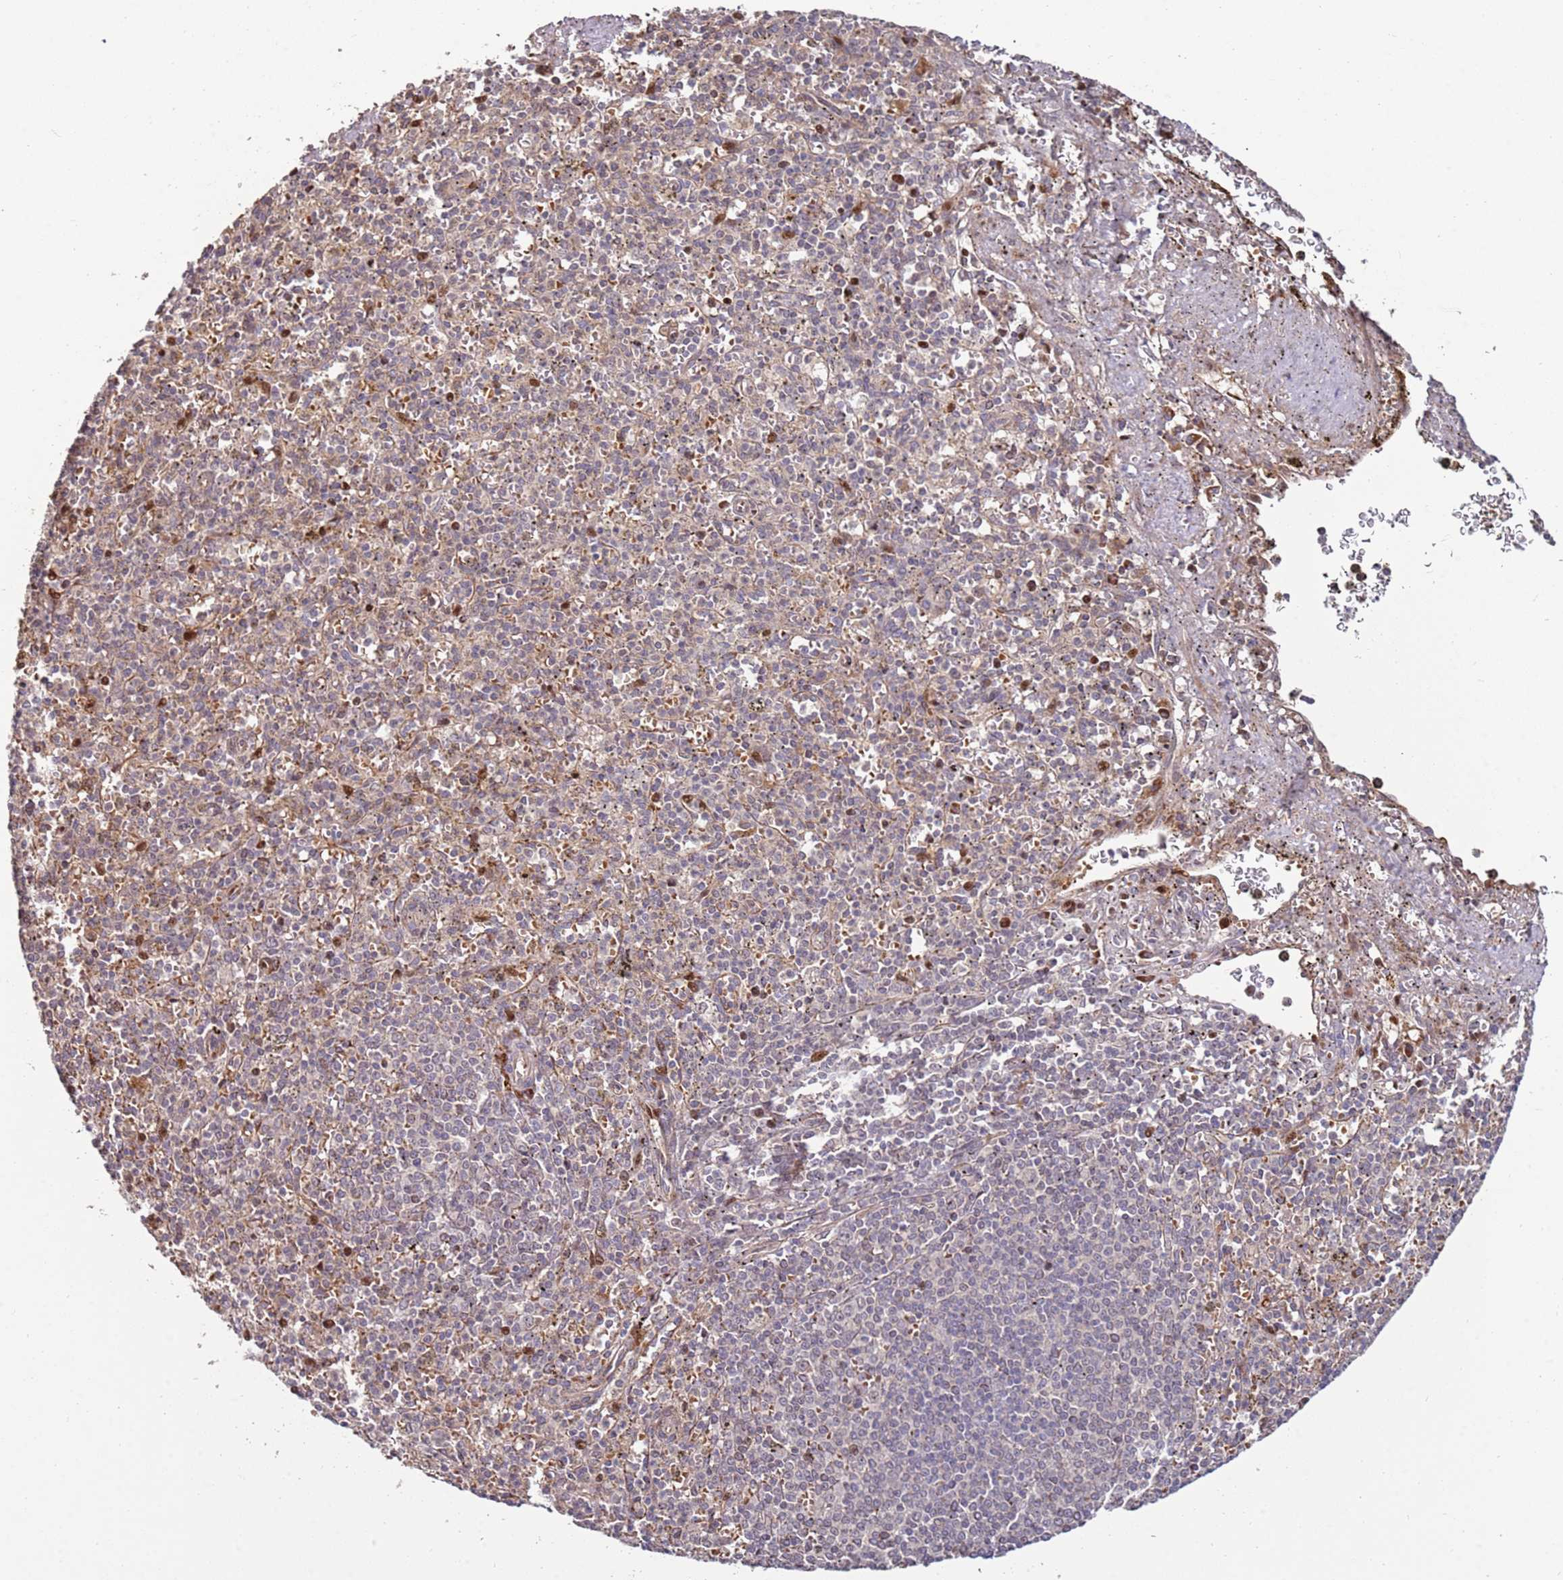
{"staining": {"intensity": "negative", "quantity": "none", "location": "none"}, "tissue": "spleen", "cell_type": "Cells in red pulp", "image_type": "normal", "snomed": [{"axis": "morphology", "description": "Normal tissue, NOS"}, {"axis": "topography", "description": "Spleen"}], "caption": "Cells in red pulp are negative for protein expression in normal human spleen. The staining was performed using DAB (3,3'-diaminobenzidine) to visualize the protein expression in brown, while the nuclei were stained in blue with hematoxylin (Magnification: 20x).", "gene": "RHBDL1", "patient": {"sex": "male", "age": 72}}